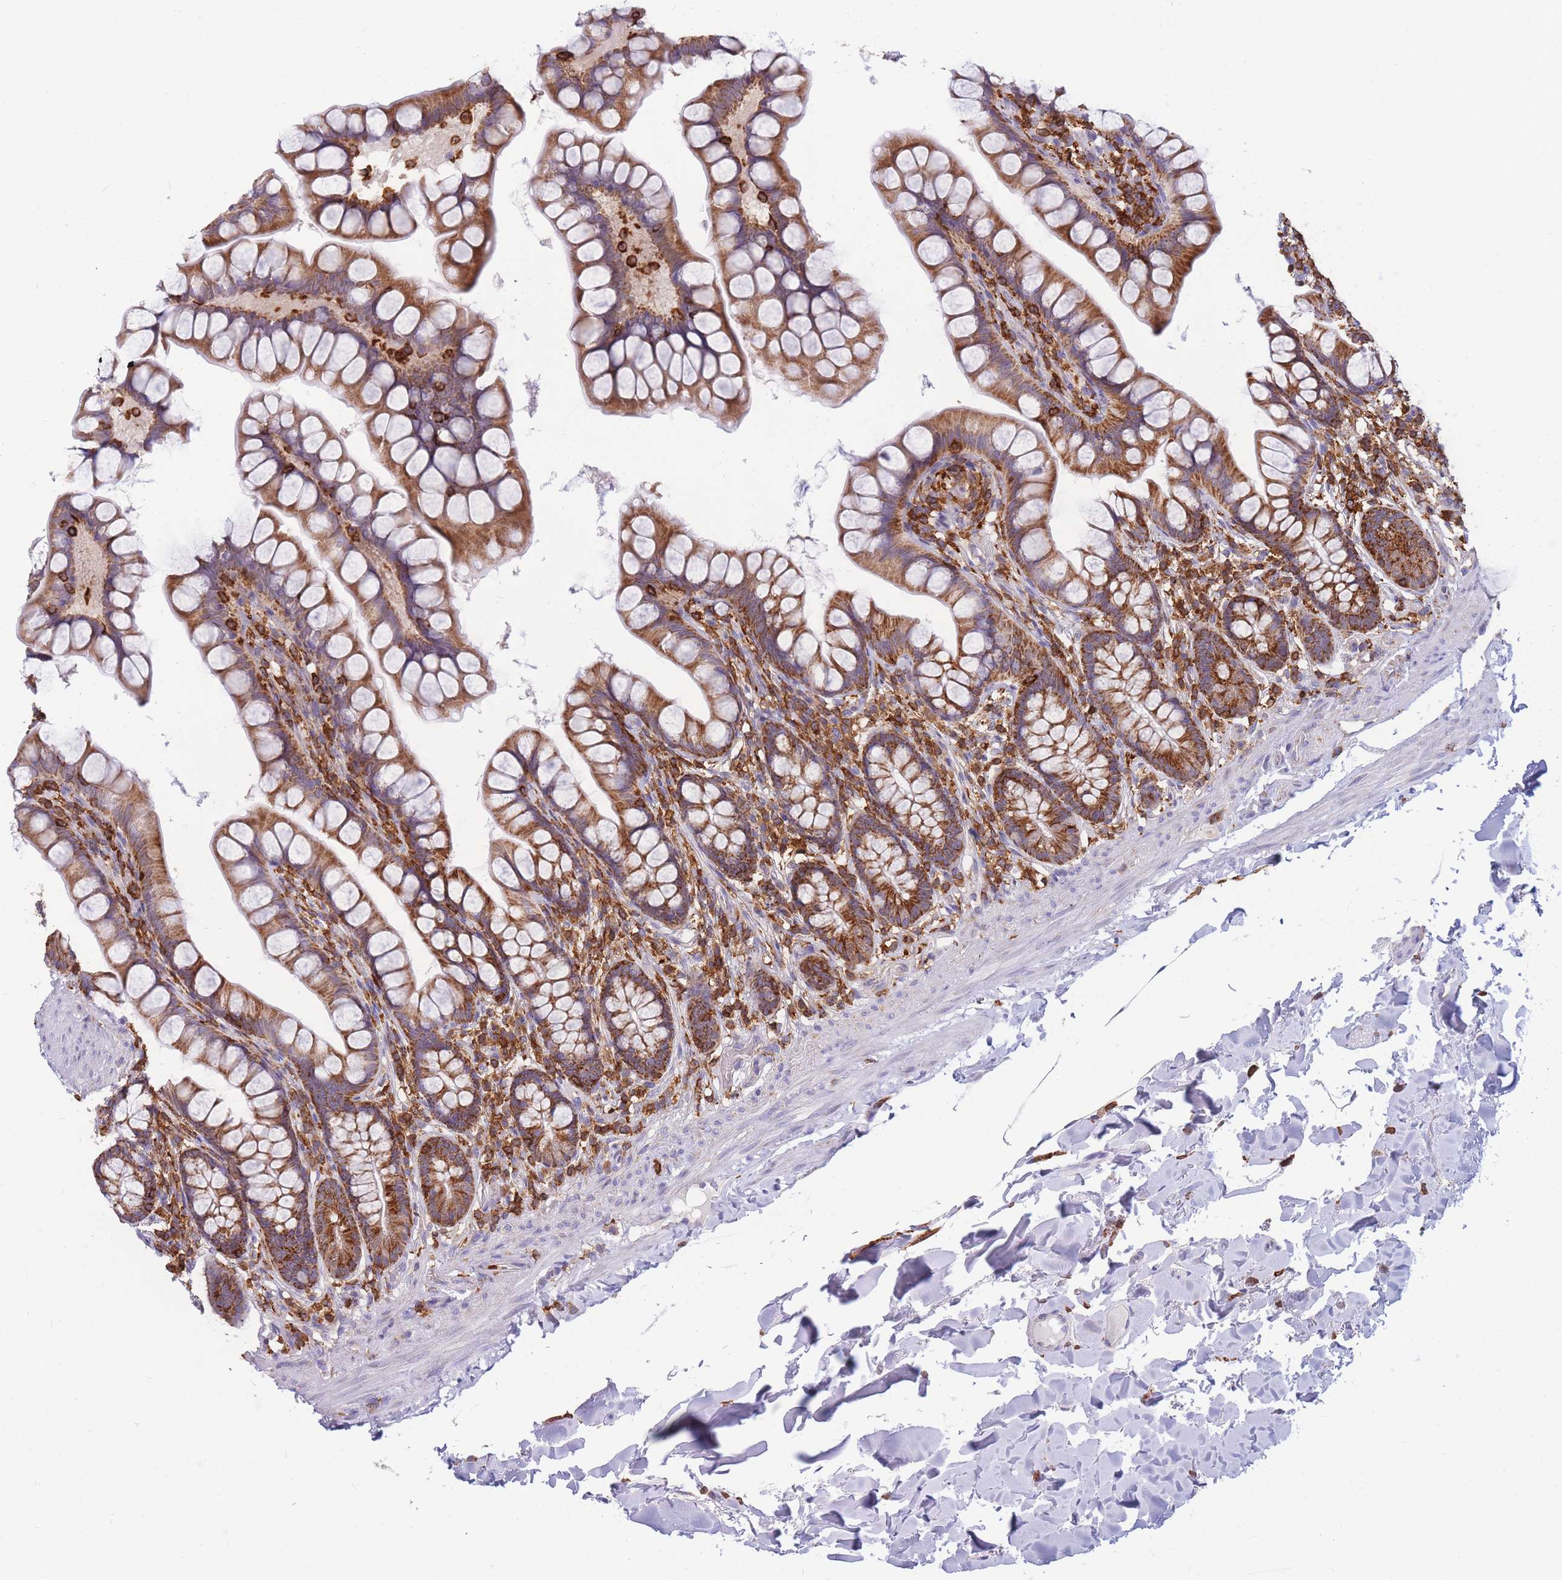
{"staining": {"intensity": "strong", "quantity": ">75%", "location": "cytoplasmic/membranous"}, "tissue": "small intestine", "cell_type": "Glandular cells", "image_type": "normal", "snomed": [{"axis": "morphology", "description": "Normal tissue, NOS"}, {"axis": "topography", "description": "Small intestine"}], "caption": "Immunohistochemistry (IHC) photomicrograph of unremarkable small intestine: small intestine stained using immunohistochemistry (IHC) displays high levels of strong protein expression localized specifically in the cytoplasmic/membranous of glandular cells, appearing as a cytoplasmic/membranous brown color.", "gene": "MRPL54", "patient": {"sex": "male", "age": 70}}